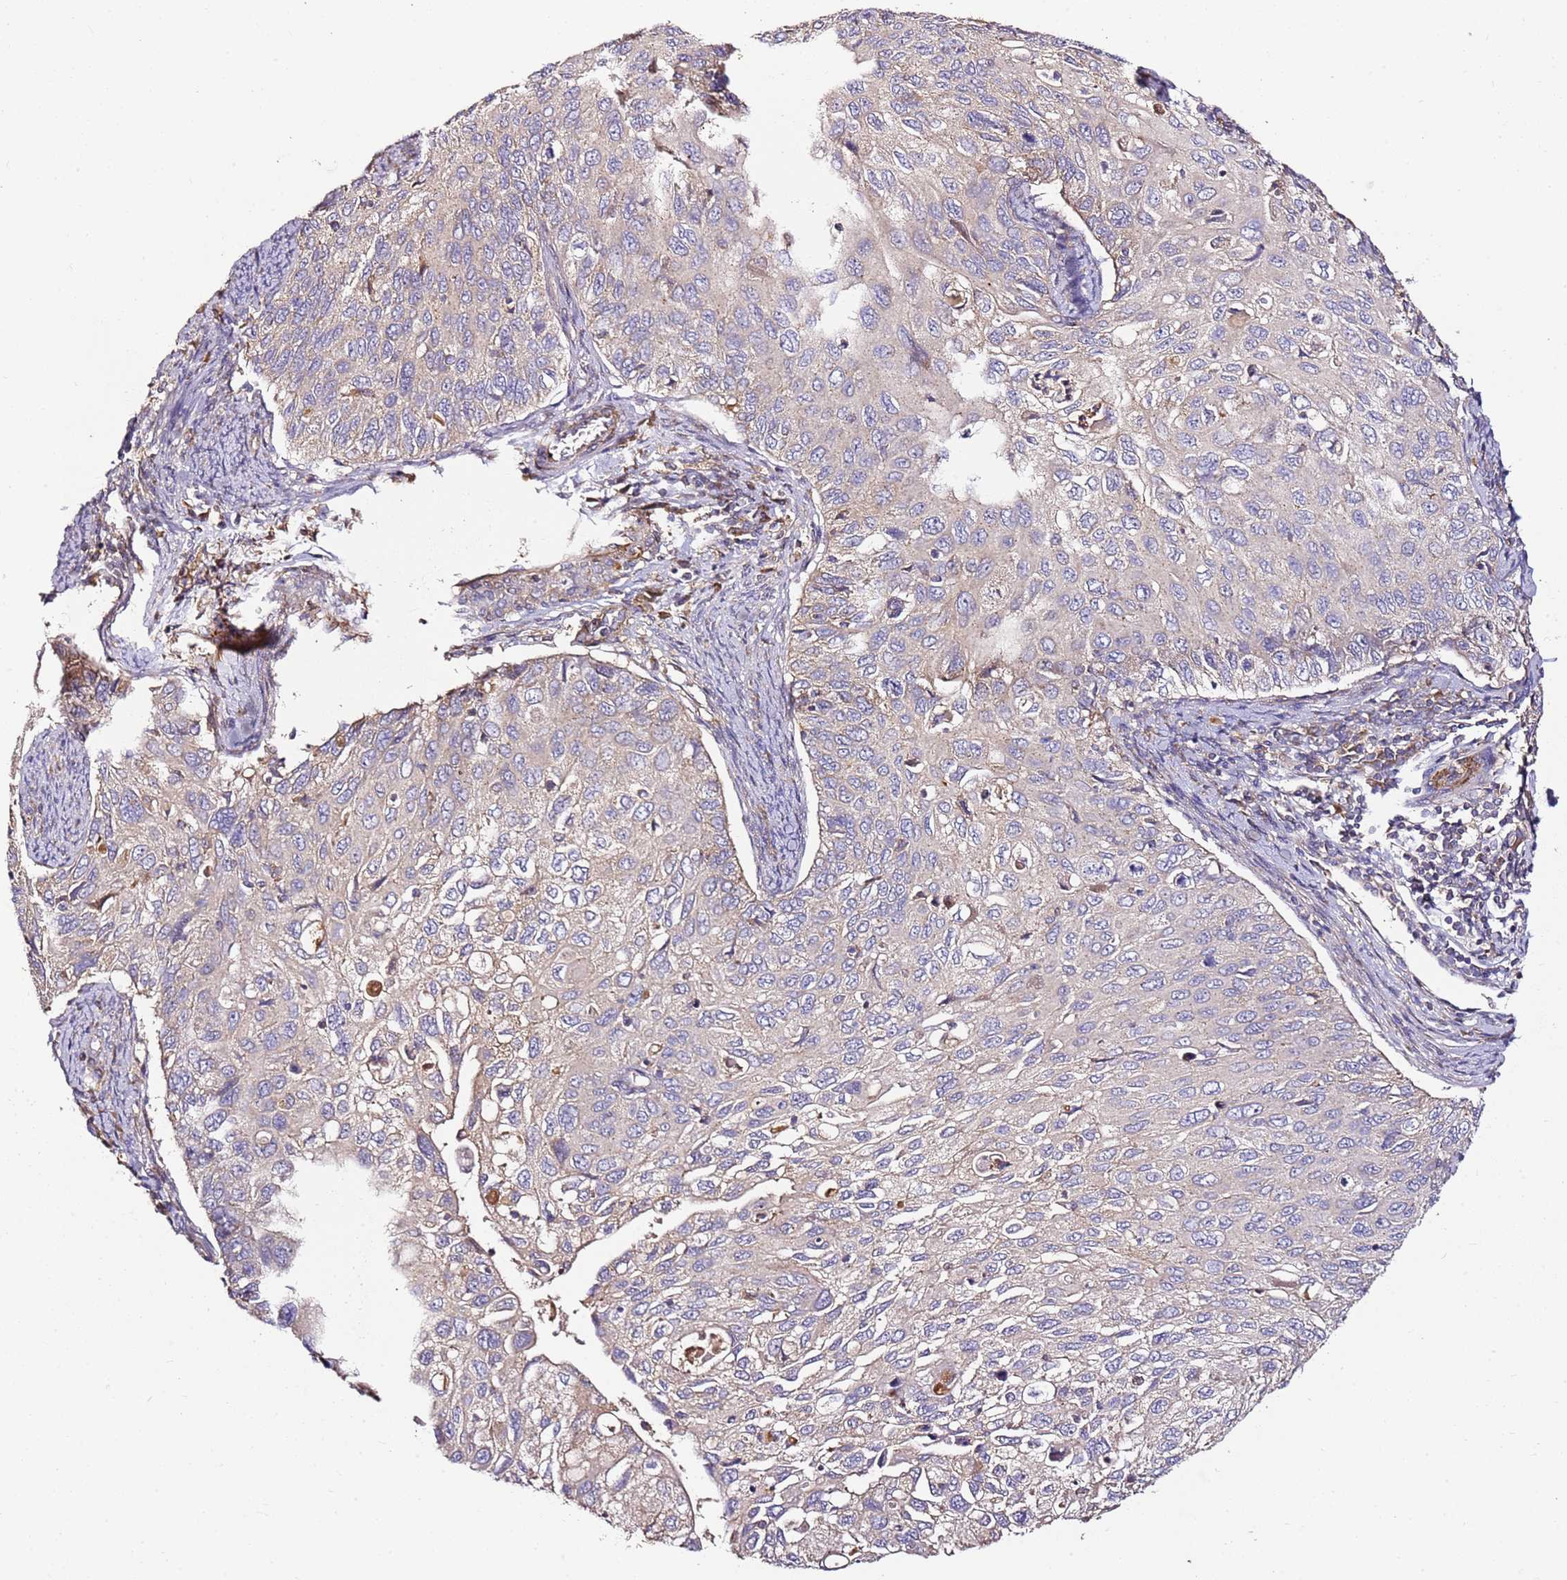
{"staining": {"intensity": "negative", "quantity": "none", "location": "none"}, "tissue": "cervical cancer", "cell_type": "Tumor cells", "image_type": "cancer", "snomed": [{"axis": "morphology", "description": "Squamous cell carcinoma, NOS"}, {"axis": "topography", "description": "Cervix"}], "caption": "An image of cervical cancer stained for a protein reveals no brown staining in tumor cells.", "gene": "KRTAP21-3", "patient": {"sex": "female", "age": 70}}